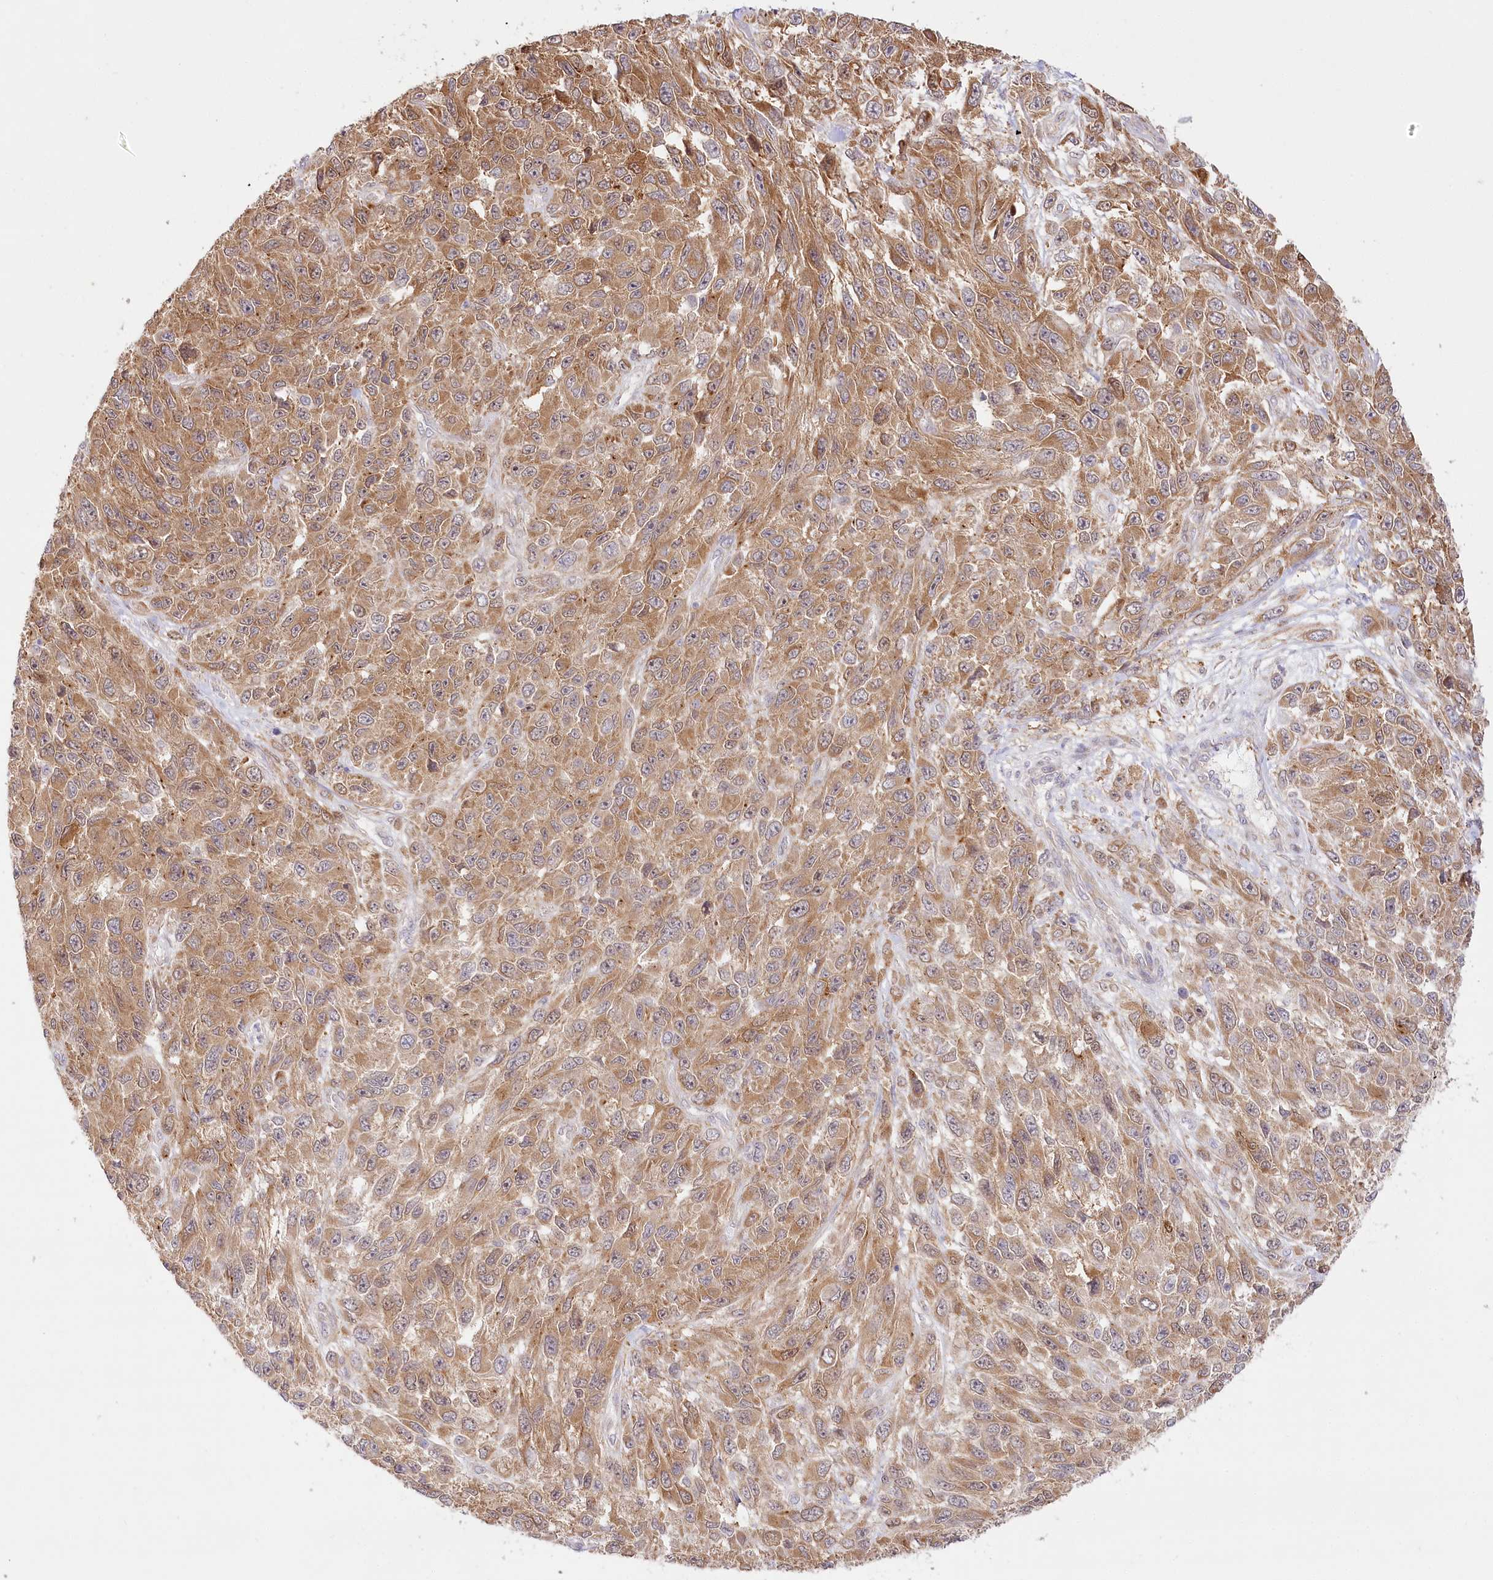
{"staining": {"intensity": "moderate", "quantity": ">75%", "location": "cytoplasmic/membranous"}, "tissue": "melanoma", "cell_type": "Tumor cells", "image_type": "cancer", "snomed": [{"axis": "morphology", "description": "Malignant melanoma, NOS"}, {"axis": "topography", "description": "Skin"}], "caption": "A histopathology image of malignant melanoma stained for a protein shows moderate cytoplasmic/membranous brown staining in tumor cells. Immunohistochemistry stains the protein of interest in brown and the nuclei are stained blue.", "gene": "INPP4B", "patient": {"sex": "female", "age": 96}}